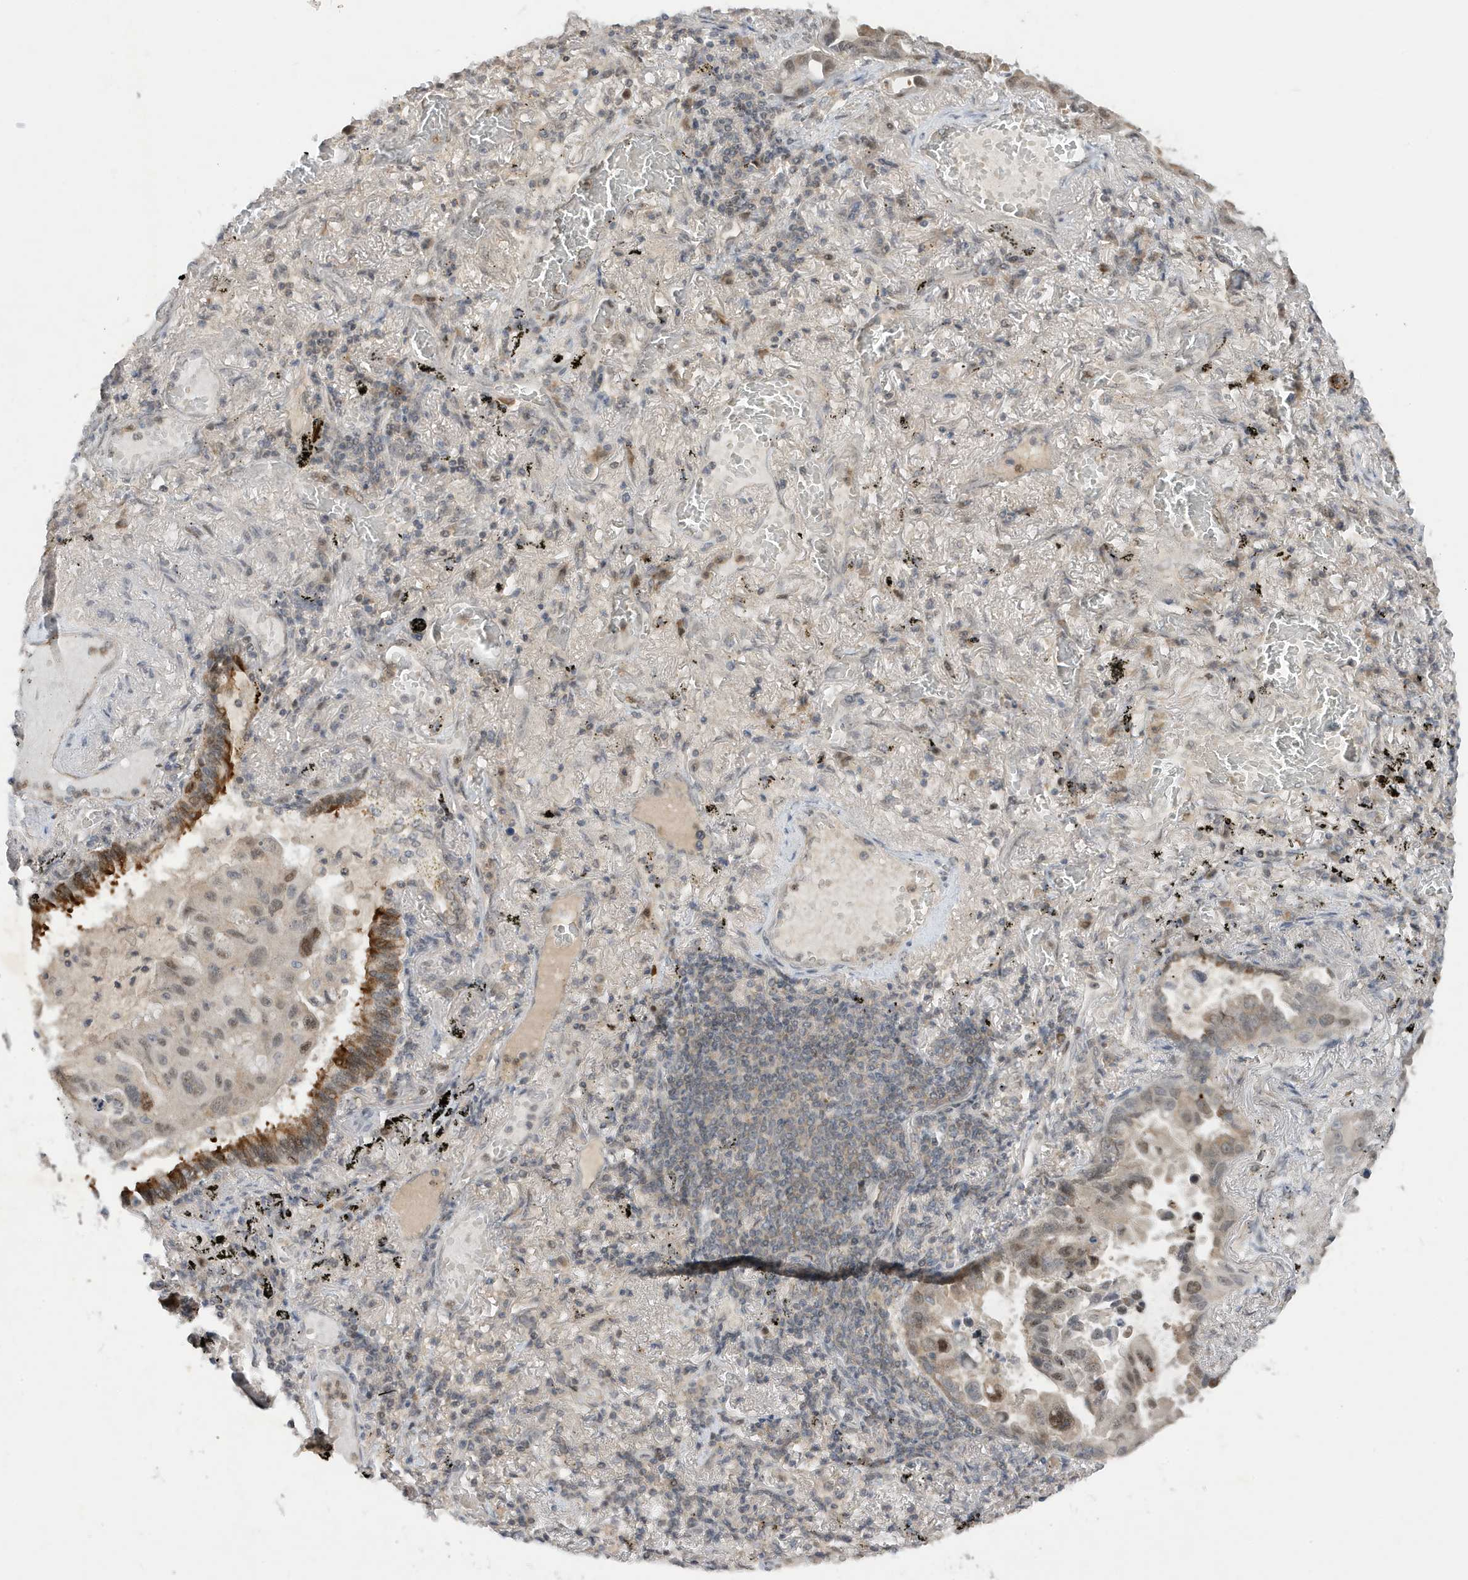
{"staining": {"intensity": "moderate", "quantity": "<25%", "location": "cytoplasmic/membranous,nuclear"}, "tissue": "lung cancer", "cell_type": "Tumor cells", "image_type": "cancer", "snomed": [{"axis": "morphology", "description": "Adenocarcinoma, NOS"}, {"axis": "topography", "description": "Lung"}], "caption": "The immunohistochemical stain shows moderate cytoplasmic/membranous and nuclear staining in tumor cells of lung cancer (adenocarcinoma) tissue. Immunohistochemistry (ihc) stains the protein of interest in brown and the nuclei are stained blue.", "gene": "MAST3", "patient": {"sex": "male", "age": 64}}